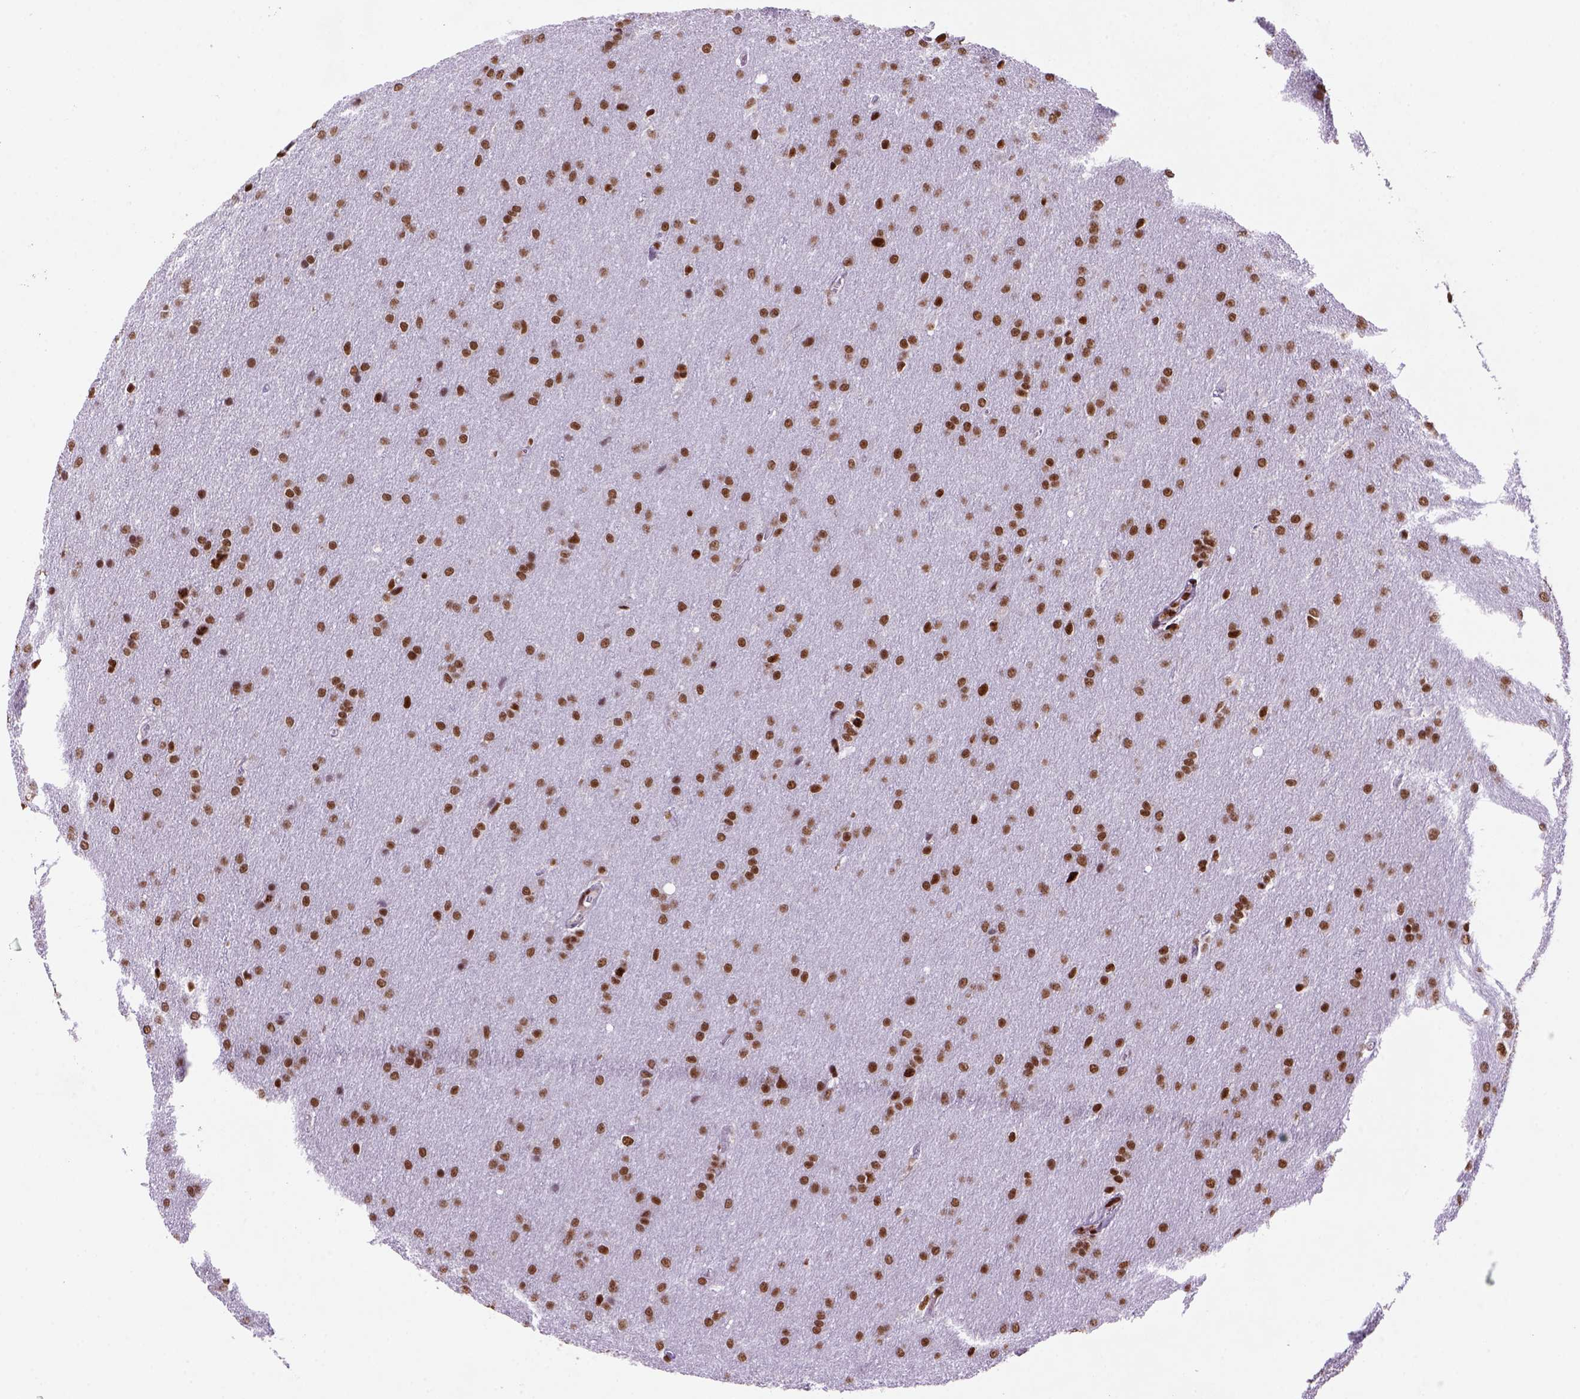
{"staining": {"intensity": "strong", "quantity": ">75%", "location": "nuclear"}, "tissue": "glioma", "cell_type": "Tumor cells", "image_type": "cancer", "snomed": [{"axis": "morphology", "description": "Glioma, malignant, Low grade"}, {"axis": "topography", "description": "Brain"}], "caption": "IHC staining of glioma, which reveals high levels of strong nuclear staining in approximately >75% of tumor cells indicating strong nuclear protein expression. The staining was performed using DAB (3,3'-diaminobenzidine) (brown) for protein detection and nuclei were counterstained in hematoxylin (blue).", "gene": "NSMCE2", "patient": {"sex": "female", "age": 32}}